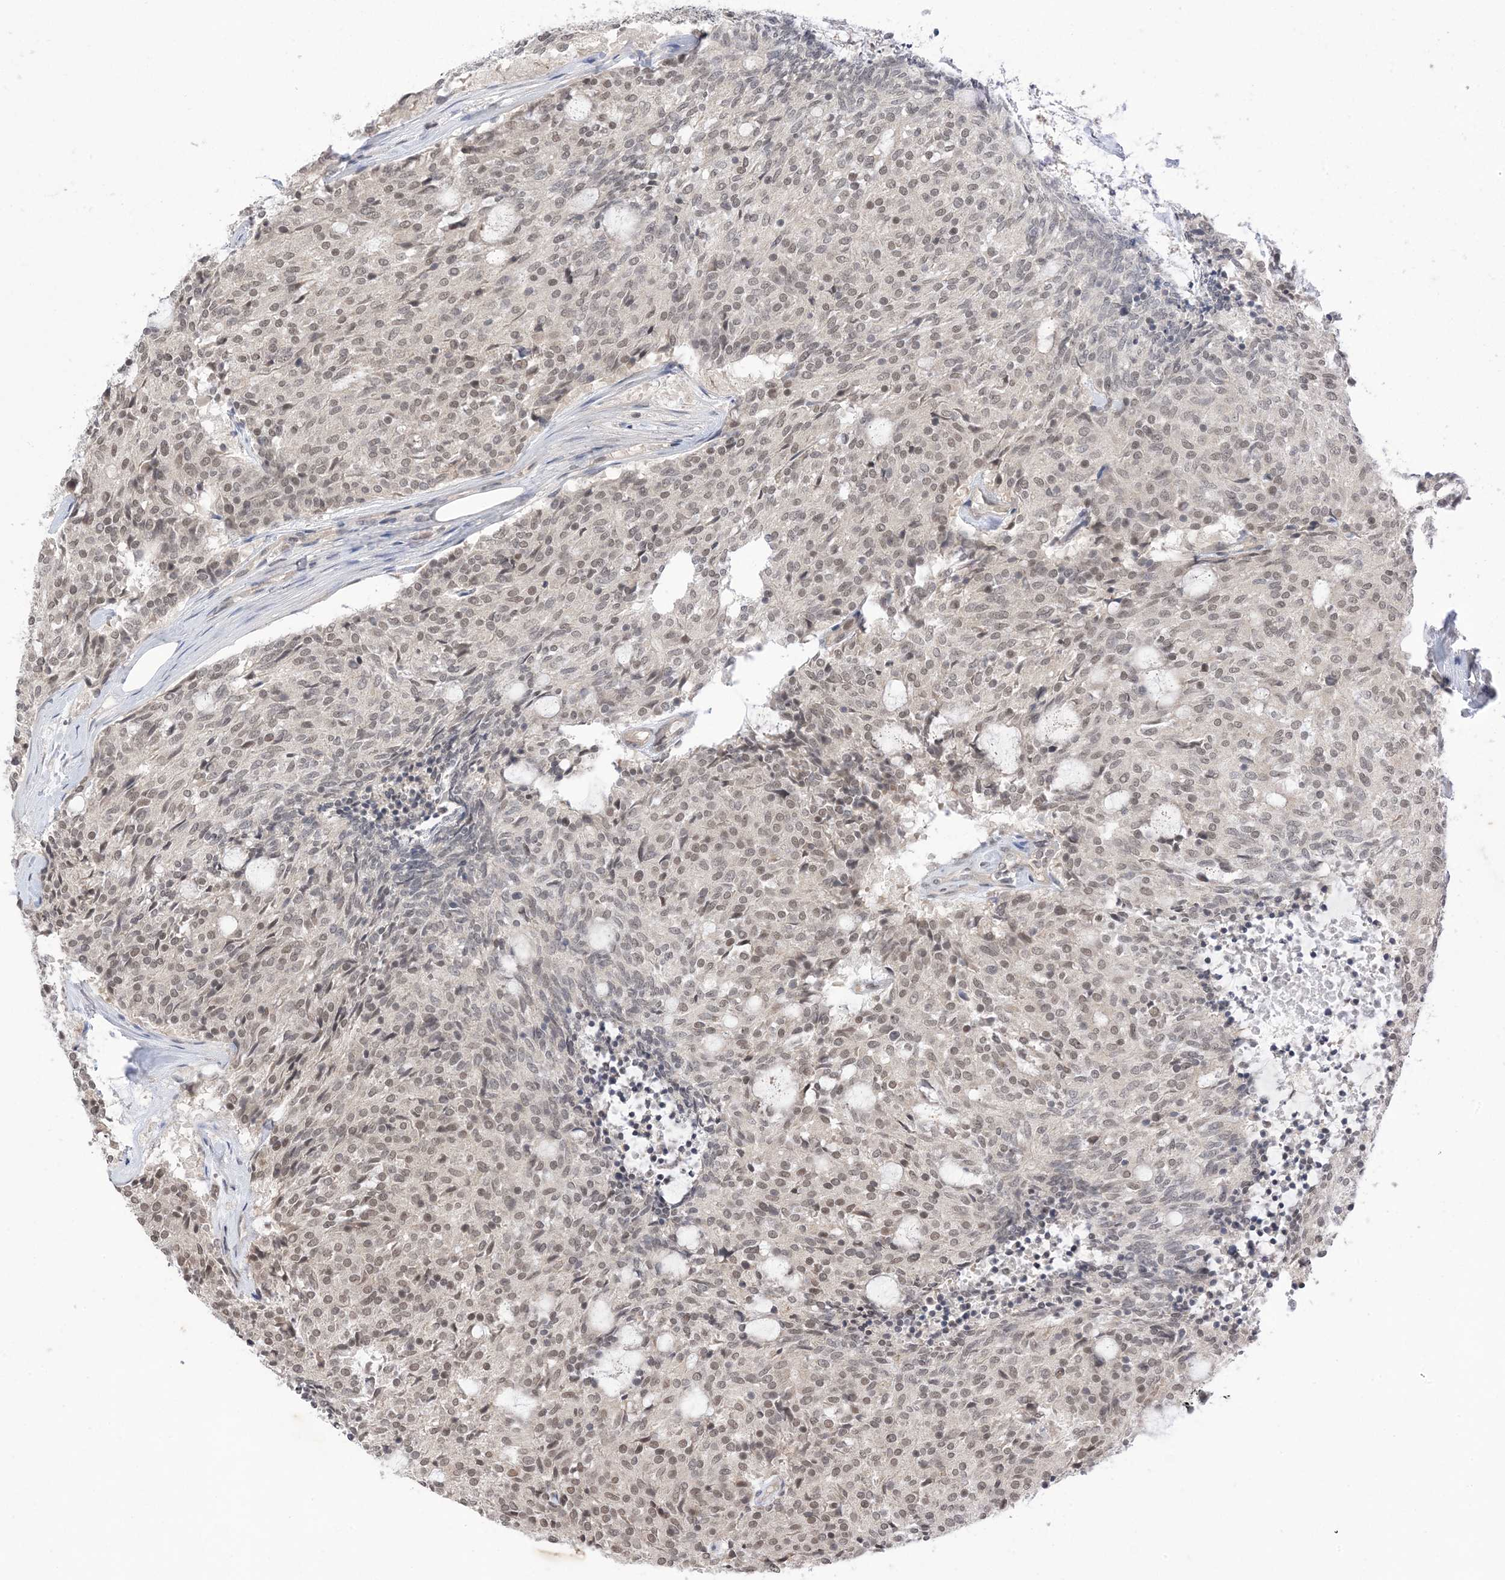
{"staining": {"intensity": "weak", "quantity": ">75%", "location": "nuclear"}, "tissue": "carcinoid", "cell_type": "Tumor cells", "image_type": "cancer", "snomed": [{"axis": "morphology", "description": "Carcinoid, malignant, NOS"}, {"axis": "topography", "description": "Pancreas"}], "caption": "Immunohistochemical staining of human malignant carcinoid exhibits low levels of weak nuclear protein staining in approximately >75% of tumor cells.", "gene": "RANBP9", "patient": {"sex": "female", "age": 54}}